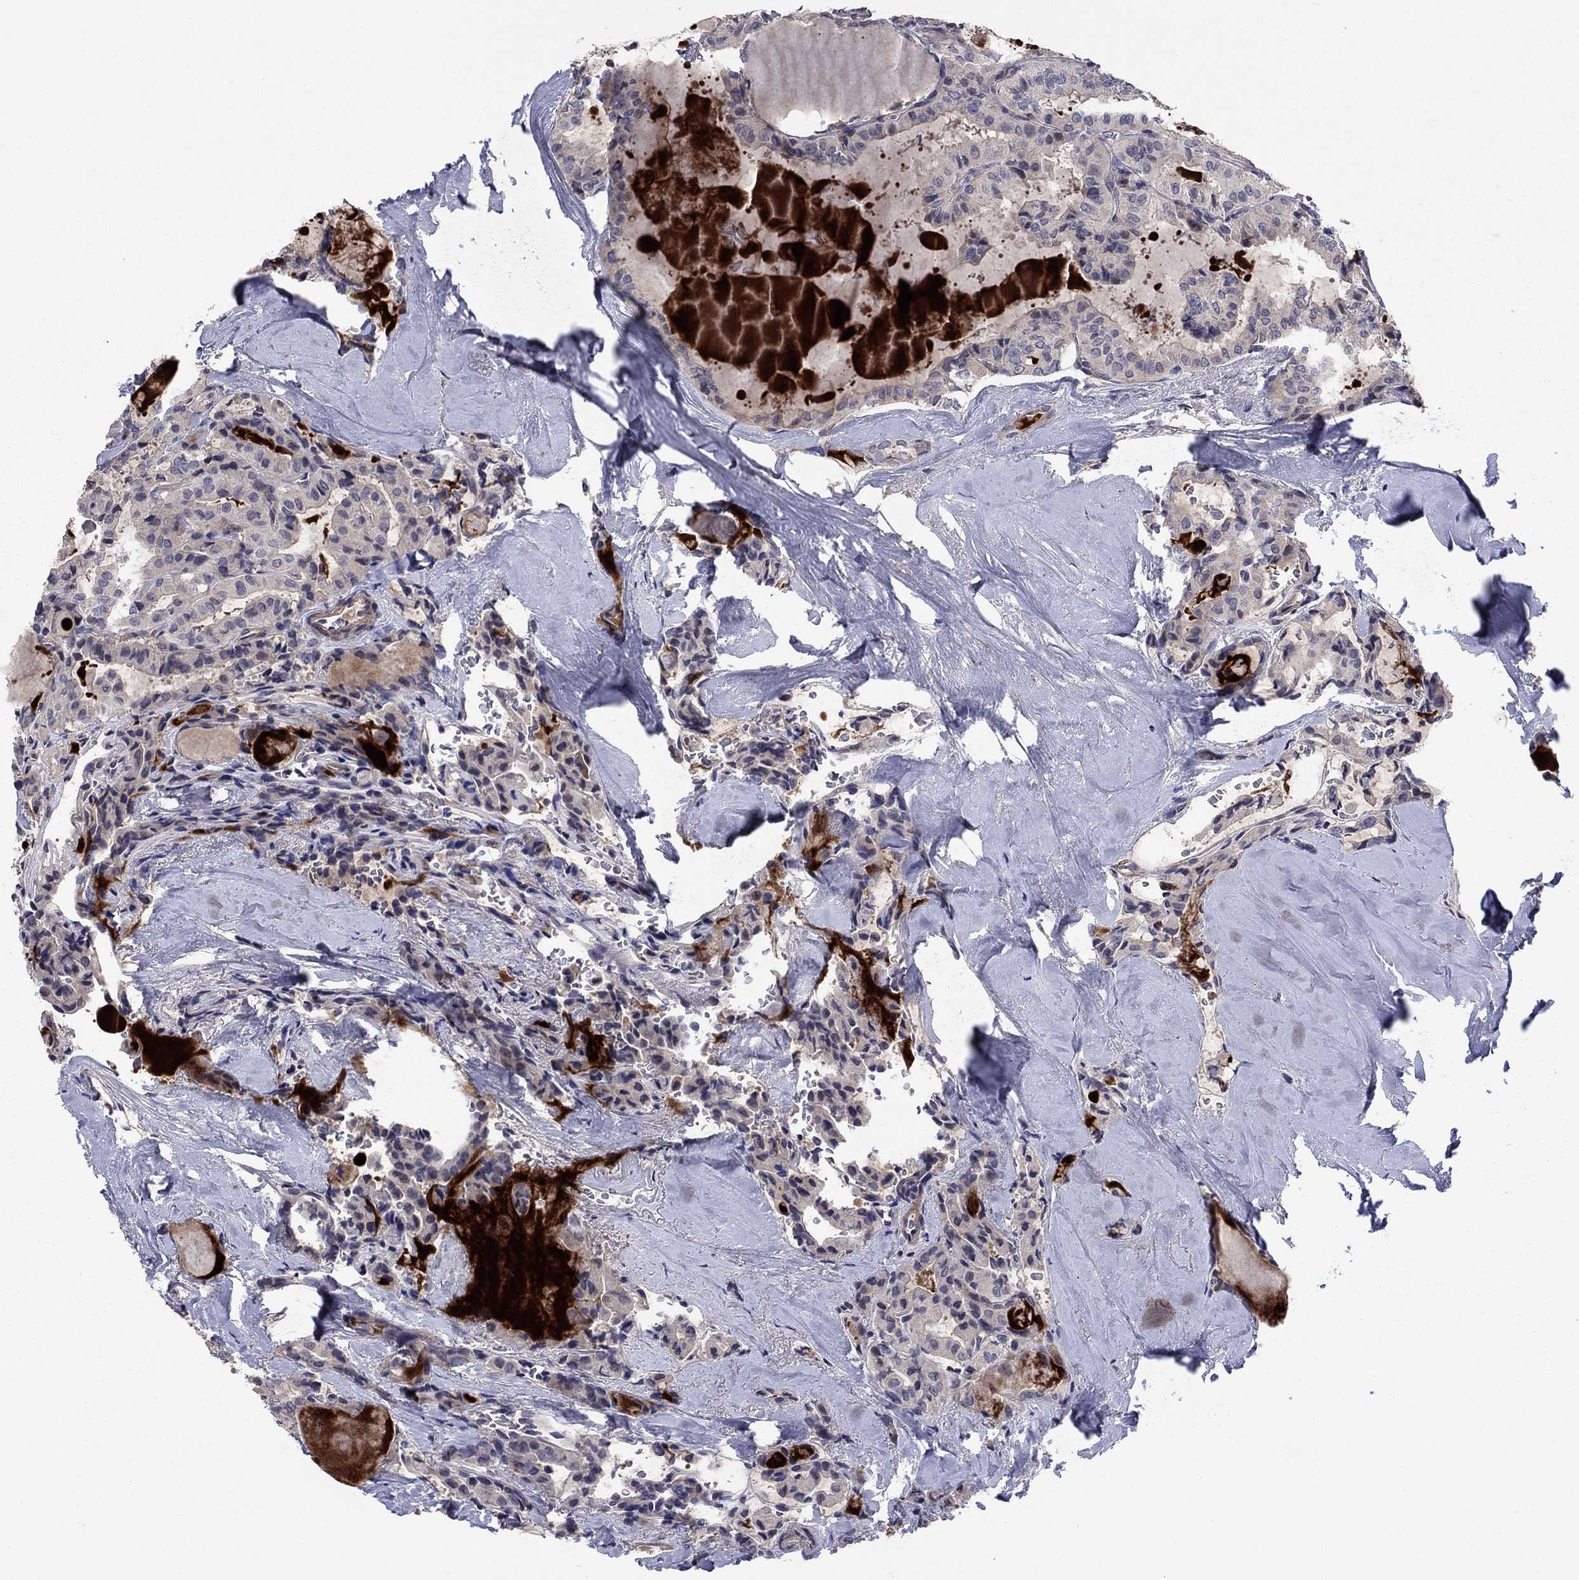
{"staining": {"intensity": "negative", "quantity": "none", "location": "none"}, "tissue": "thyroid cancer", "cell_type": "Tumor cells", "image_type": "cancer", "snomed": [{"axis": "morphology", "description": "Papillary adenocarcinoma, NOS"}, {"axis": "topography", "description": "Thyroid gland"}], "caption": "A photomicrograph of thyroid cancer stained for a protein reveals no brown staining in tumor cells.", "gene": "MSRB1", "patient": {"sex": "female", "age": 41}}